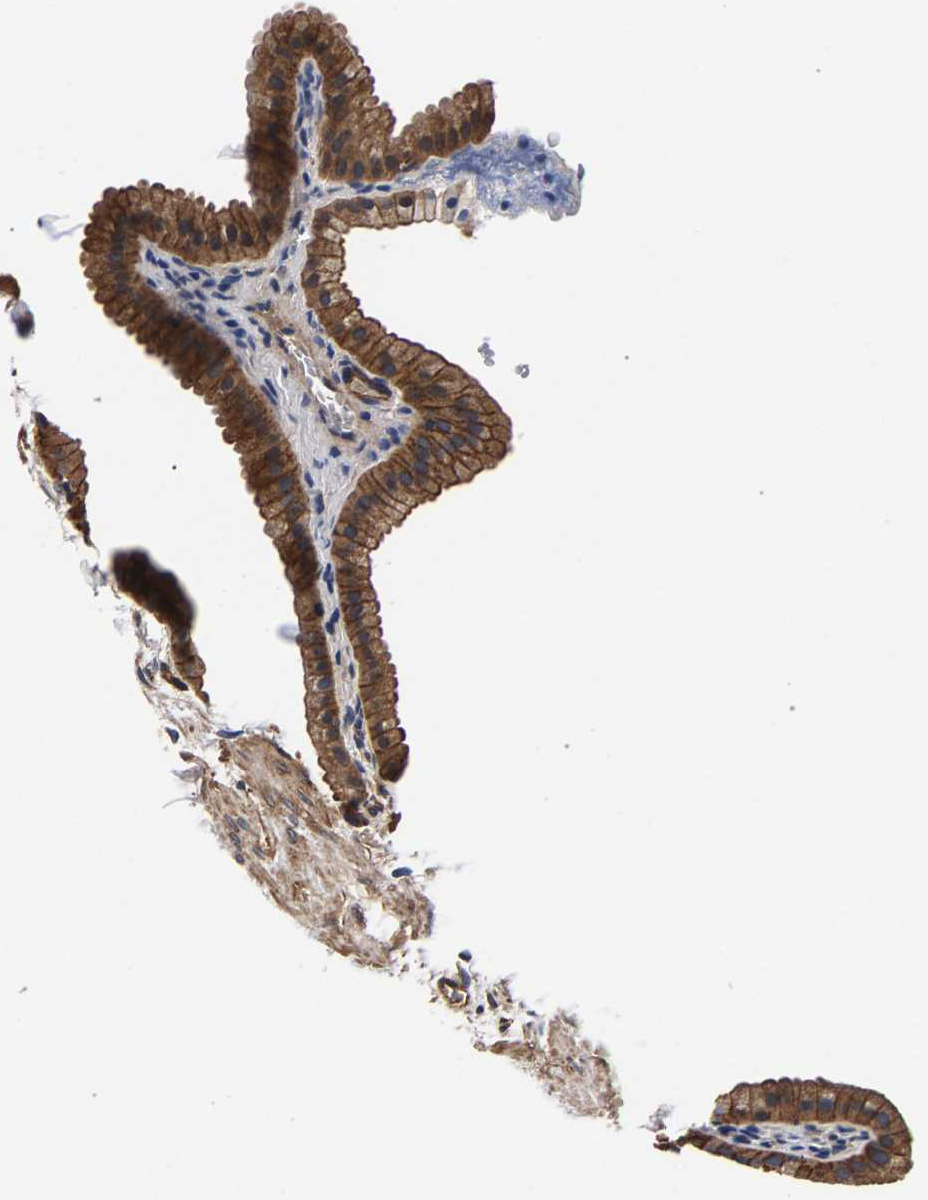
{"staining": {"intensity": "moderate", "quantity": ">75%", "location": "cytoplasmic/membranous"}, "tissue": "gallbladder", "cell_type": "Glandular cells", "image_type": "normal", "snomed": [{"axis": "morphology", "description": "Normal tissue, NOS"}, {"axis": "topography", "description": "Gallbladder"}], "caption": "This is a photomicrograph of immunohistochemistry staining of unremarkable gallbladder, which shows moderate staining in the cytoplasmic/membranous of glandular cells.", "gene": "MARCHF7", "patient": {"sex": "female", "age": 64}}